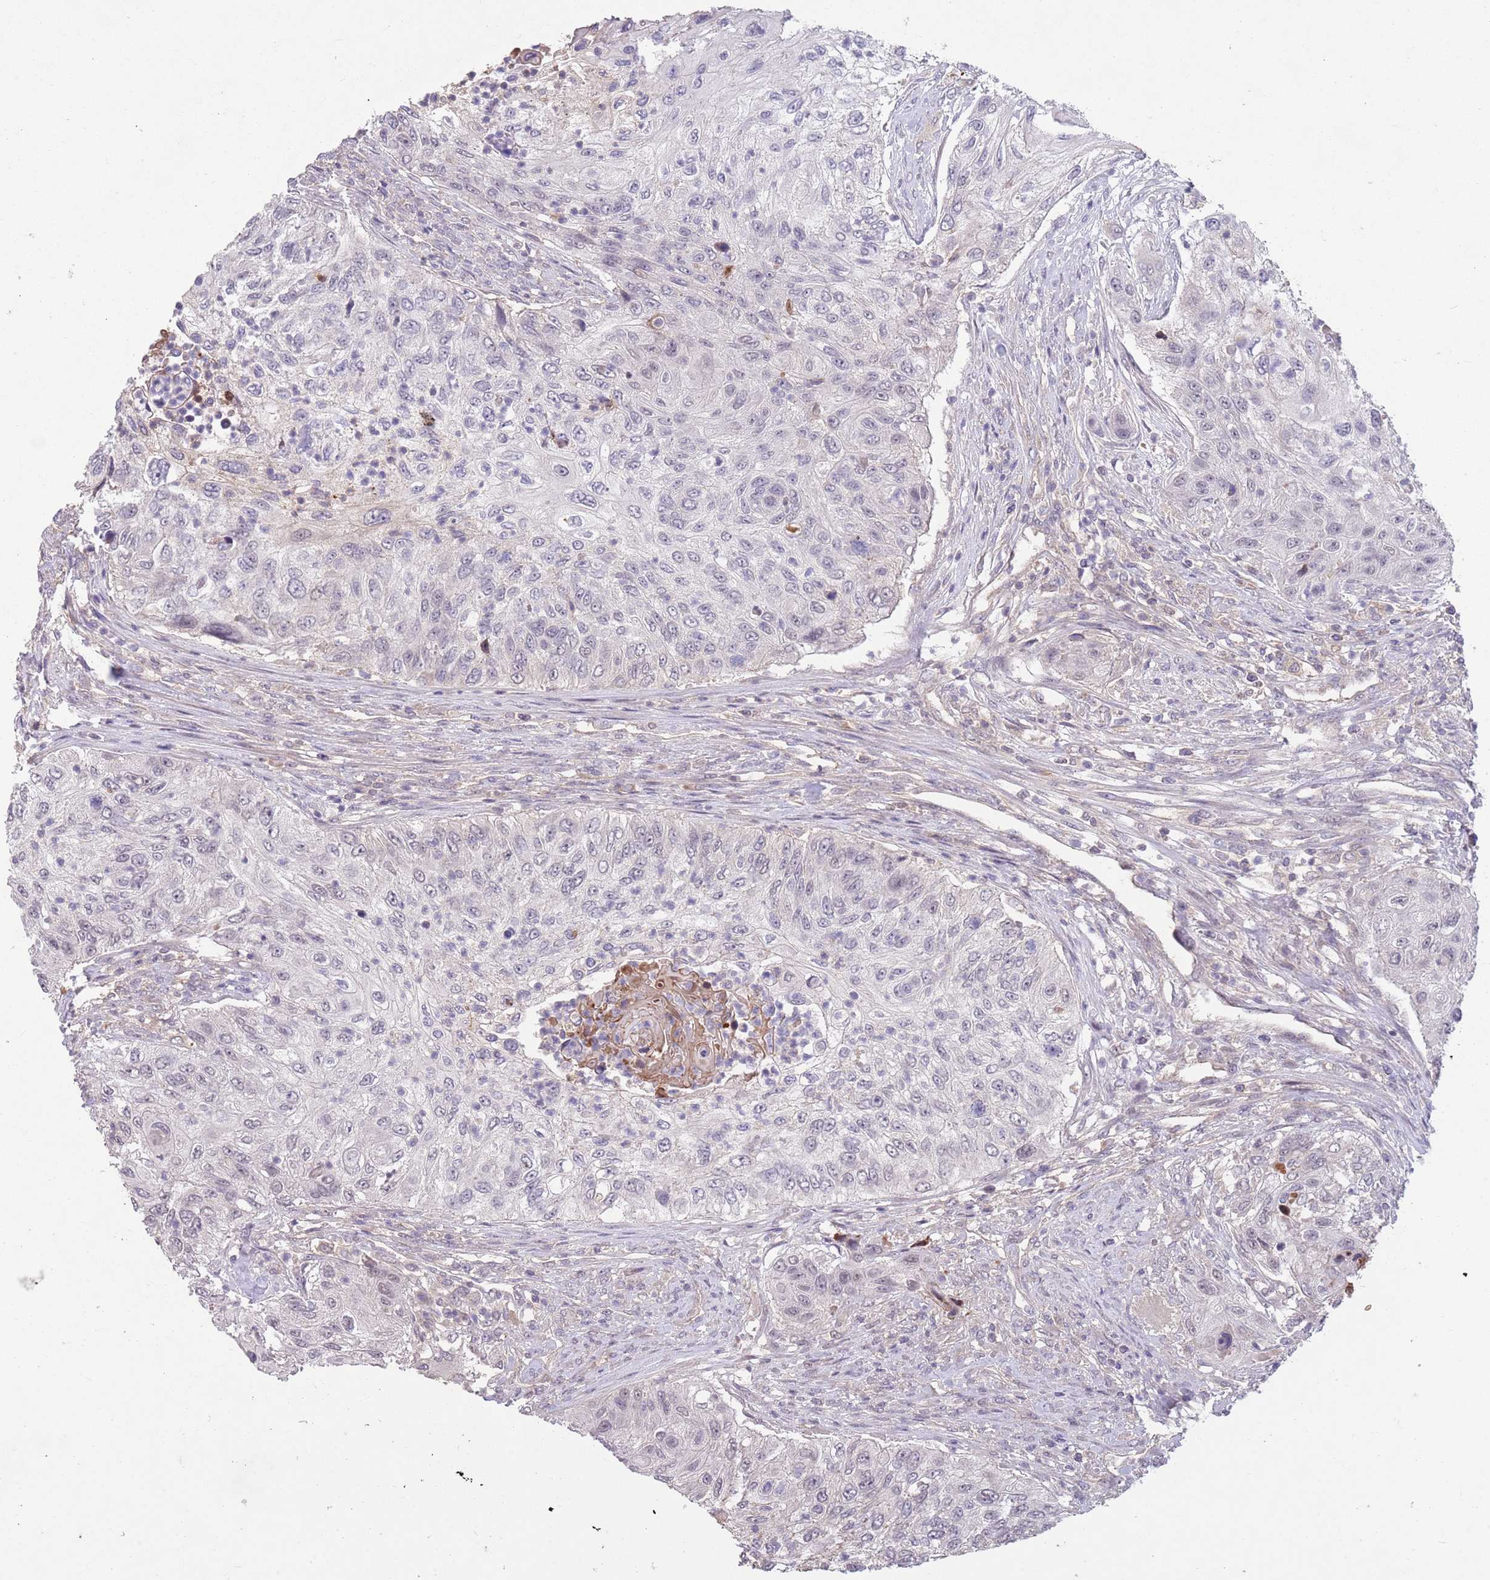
{"staining": {"intensity": "negative", "quantity": "none", "location": "none"}, "tissue": "urothelial cancer", "cell_type": "Tumor cells", "image_type": "cancer", "snomed": [{"axis": "morphology", "description": "Urothelial carcinoma, High grade"}, {"axis": "topography", "description": "Urinary bladder"}], "caption": "This is an immunohistochemistry (IHC) micrograph of human urothelial cancer. There is no expression in tumor cells.", "gene": "MEI1", "patient": {"sex": "female", "age": 60}}